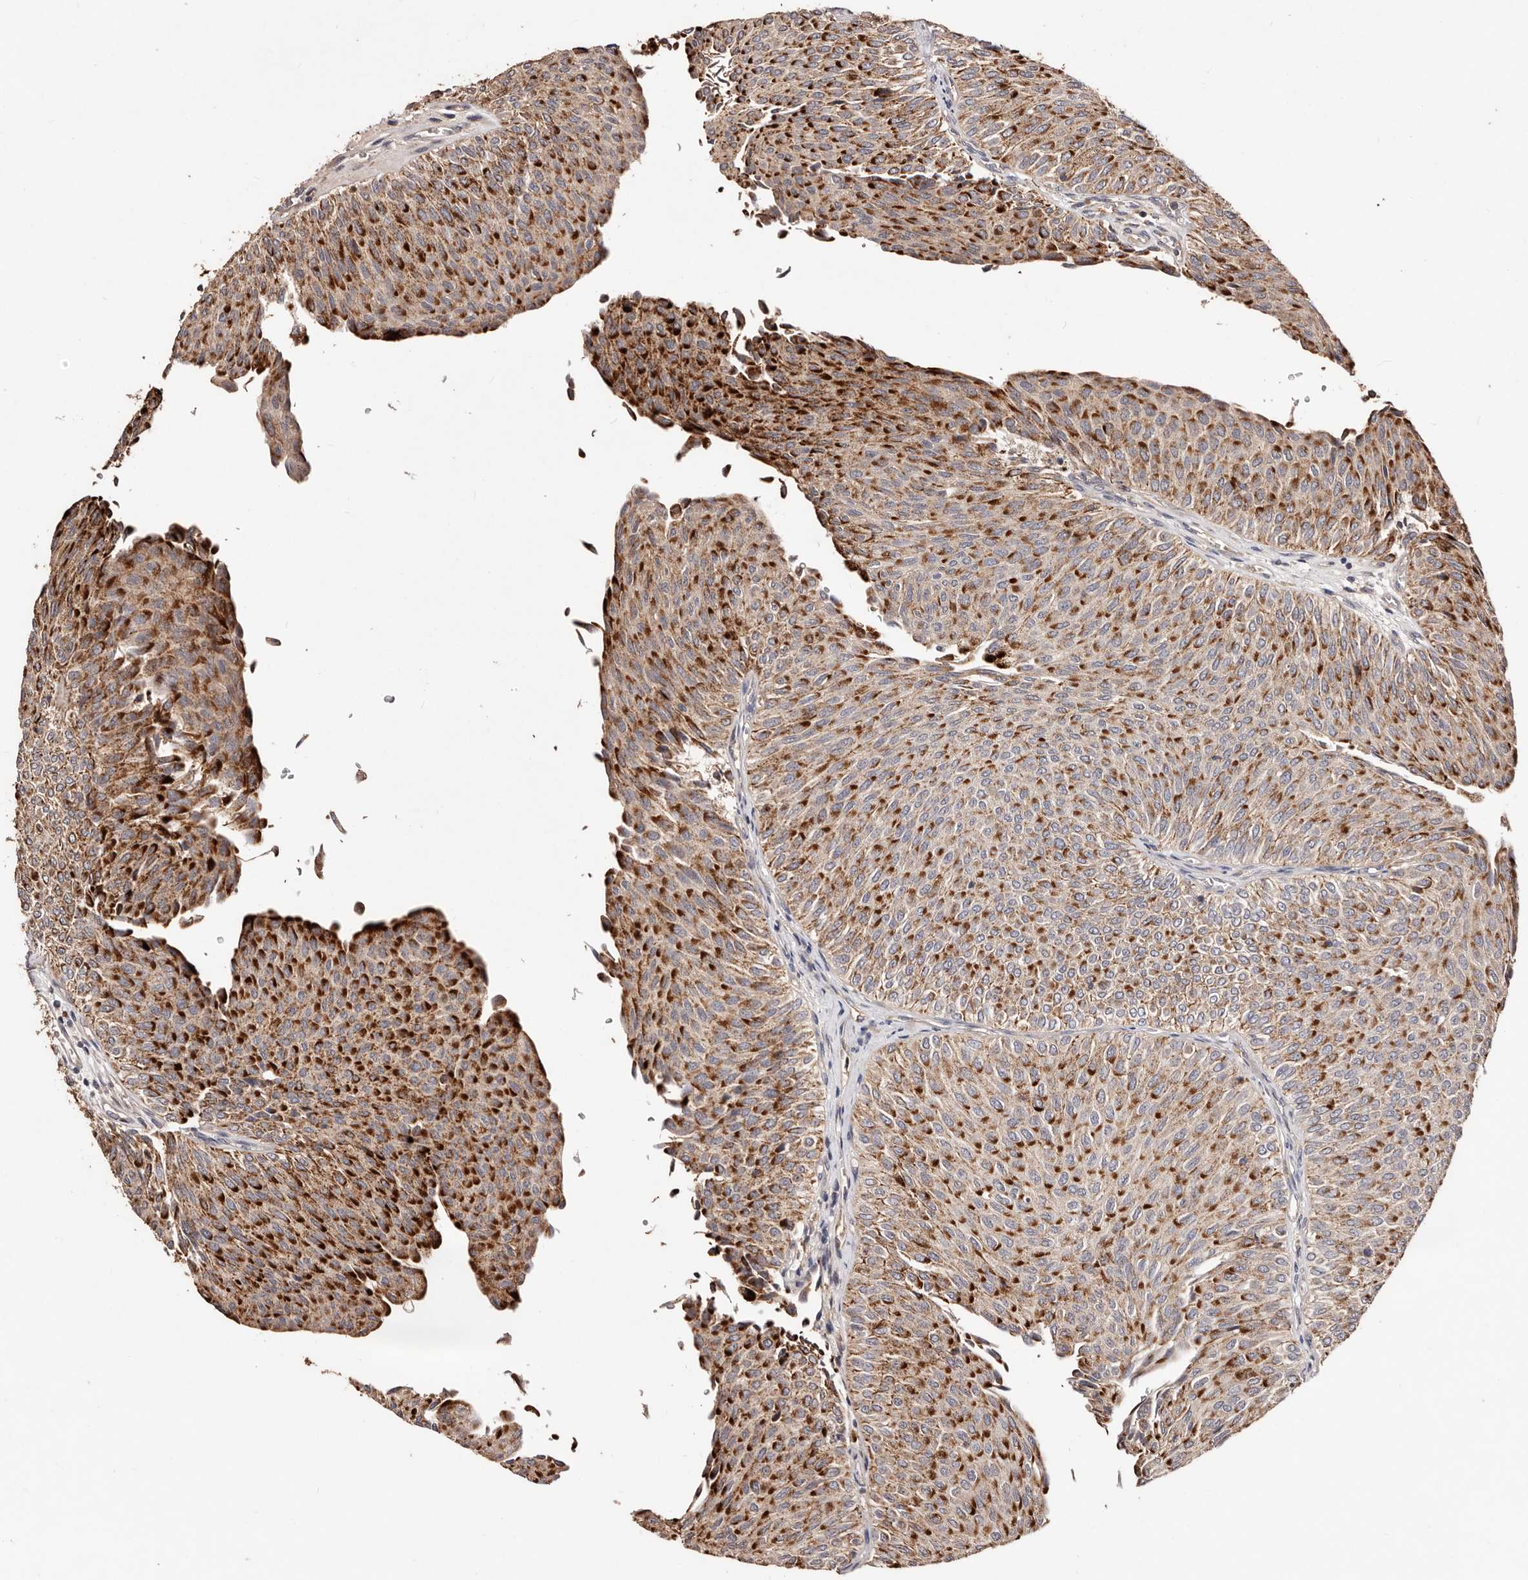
{"staining": {"intensity": "strong", "quantity": ">75%", "location": "cytoplasmic/membranous"}, "tissue": "urothelial cancer", "cell_type": "Tumor cells", "image_type": "cancer", "snomed": [{"axis": "morphology", "description": "Urothelial carcinoma, Low grade"}, {"axis": "topography", "description": "Urinary bladder"}], "caption": "Protein staining of low-grade urothelial carcinoma tissue reveals strong cytoplasmic/membranous staining in approximately >75% of tumor cells.", "gene": "CCL14", "patient": {"sex": "male", "age": 78}}